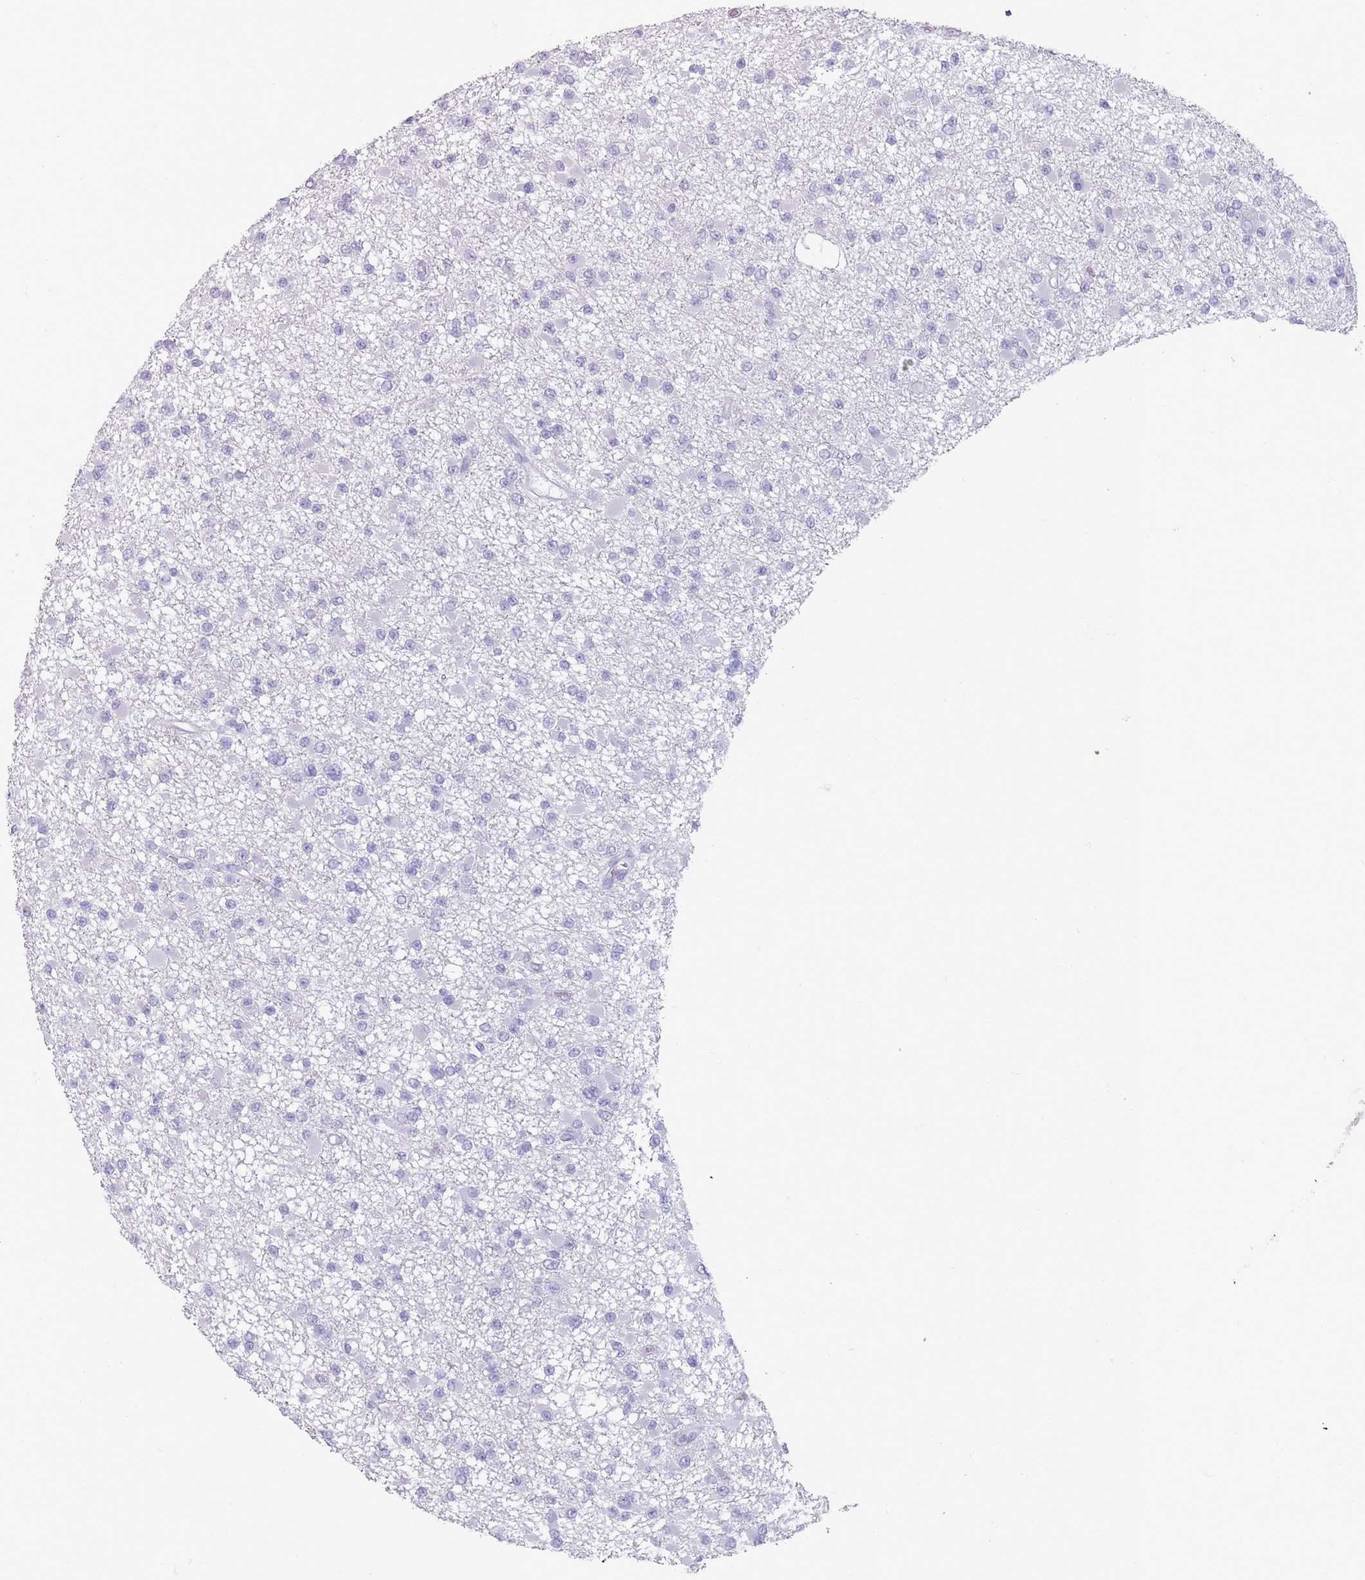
{"staining": {"intensity": "negative", "quantity": "none", "location": "none"}, "tissue": "glioma", "cell_type": "Tumor cells", "image_type": "cancer", "snomed": [{"axis": "morphology", "description": "Glioma, malignant, Low grade"}, {"axis": "topography", "description": "Brain"}], "caption": "IHC of malignant glioma (low-grade) displays no expression in tumor cells.", "gene": "RHBG", "patient": {"sex": "female", "age": 22}}